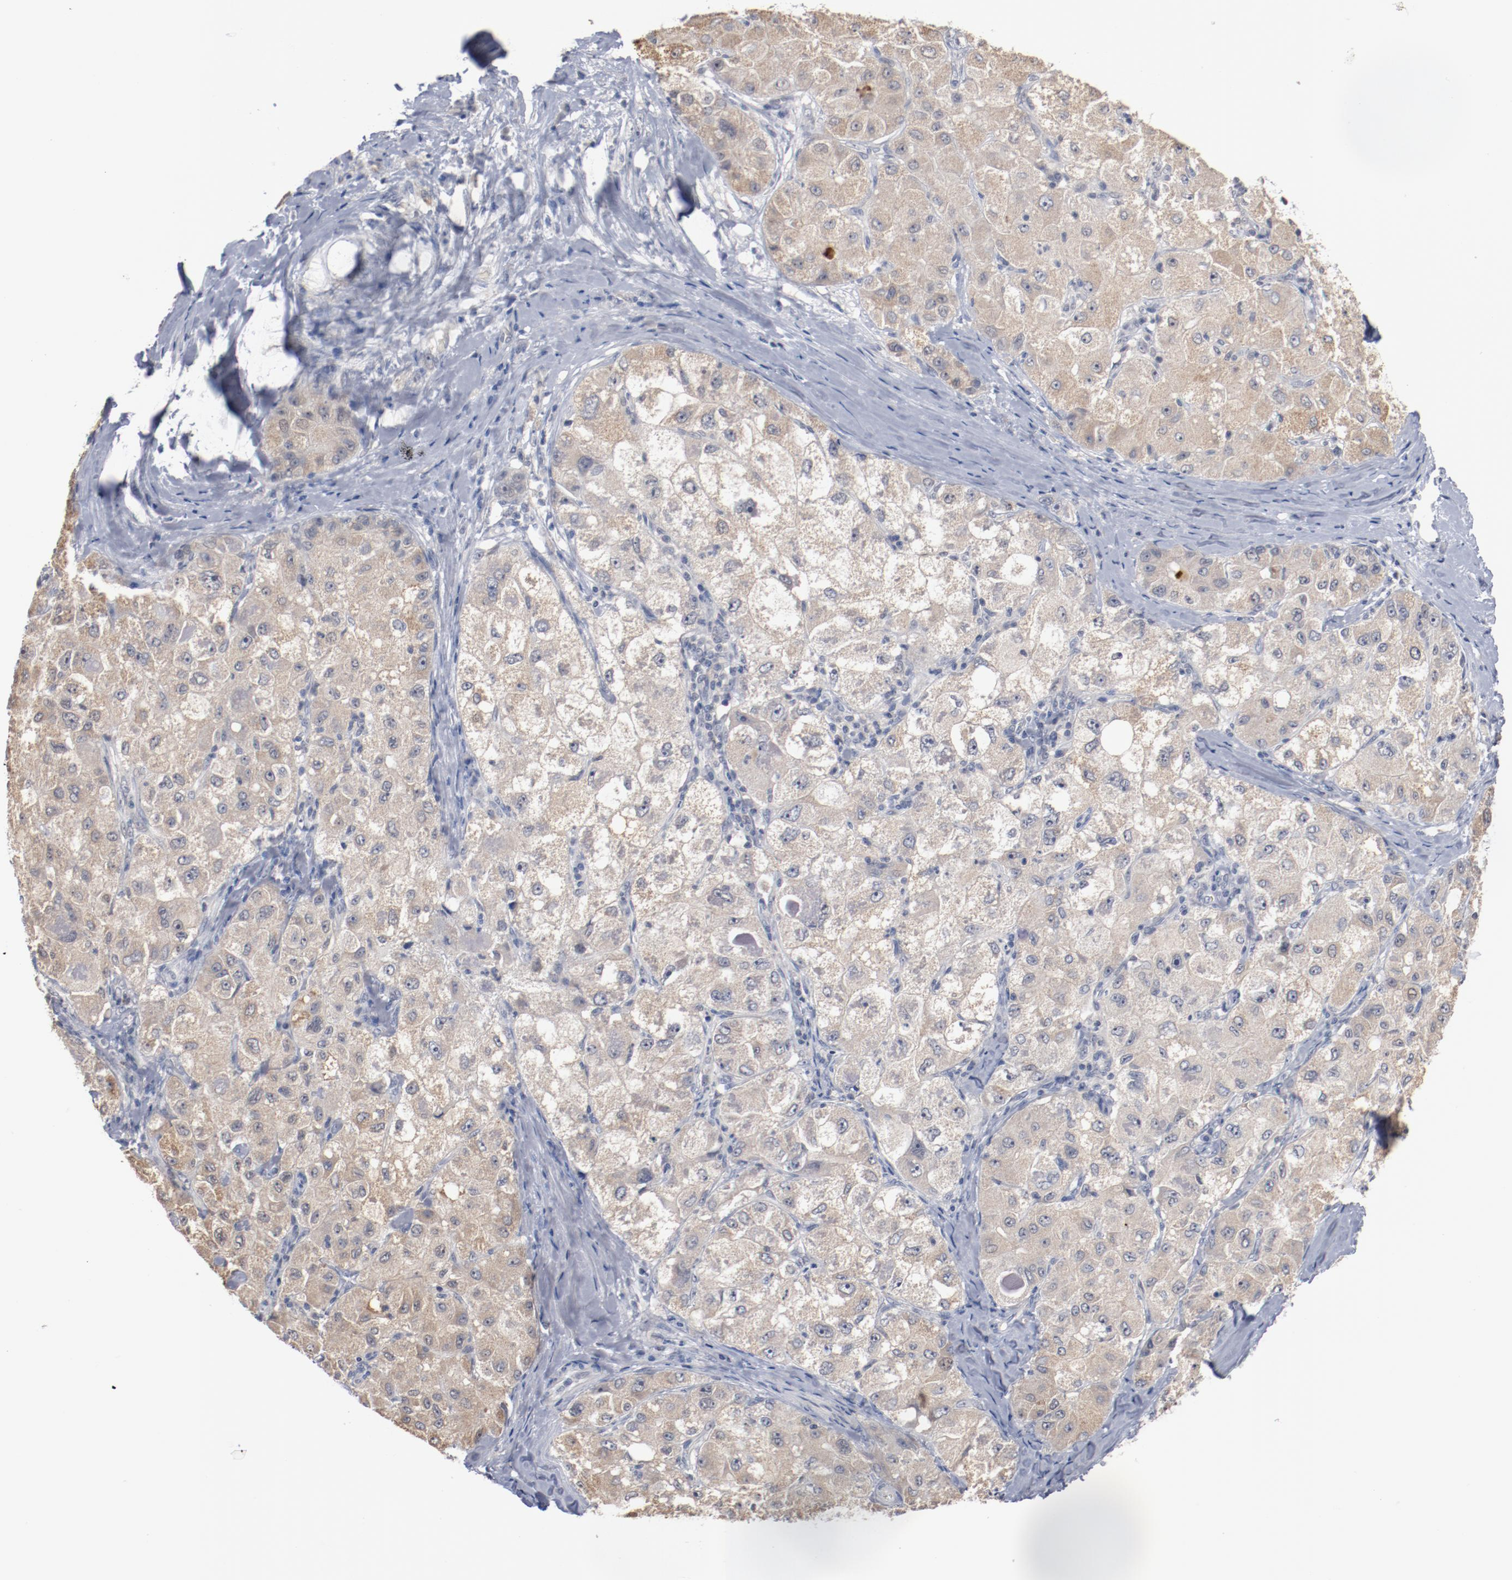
{"staining": {"intensity": "negative", "quantity": "none", "location": "none"}, "tissue": "liver cancer", "cell_type": "Tumor cells", "image_type": "cancer", "snomed": [{"axis": "morphology", "description": "Carcinoma, Hepatocellular, NOS"}, {"axis": "topography", "description": "Liver"}], "caption": "This is a histopathology image of IHC staining of liver cancer, which shows no staining in tumor cells.", "gene": "ERICH1", "patient": {"sex": "male", "age": 80}}